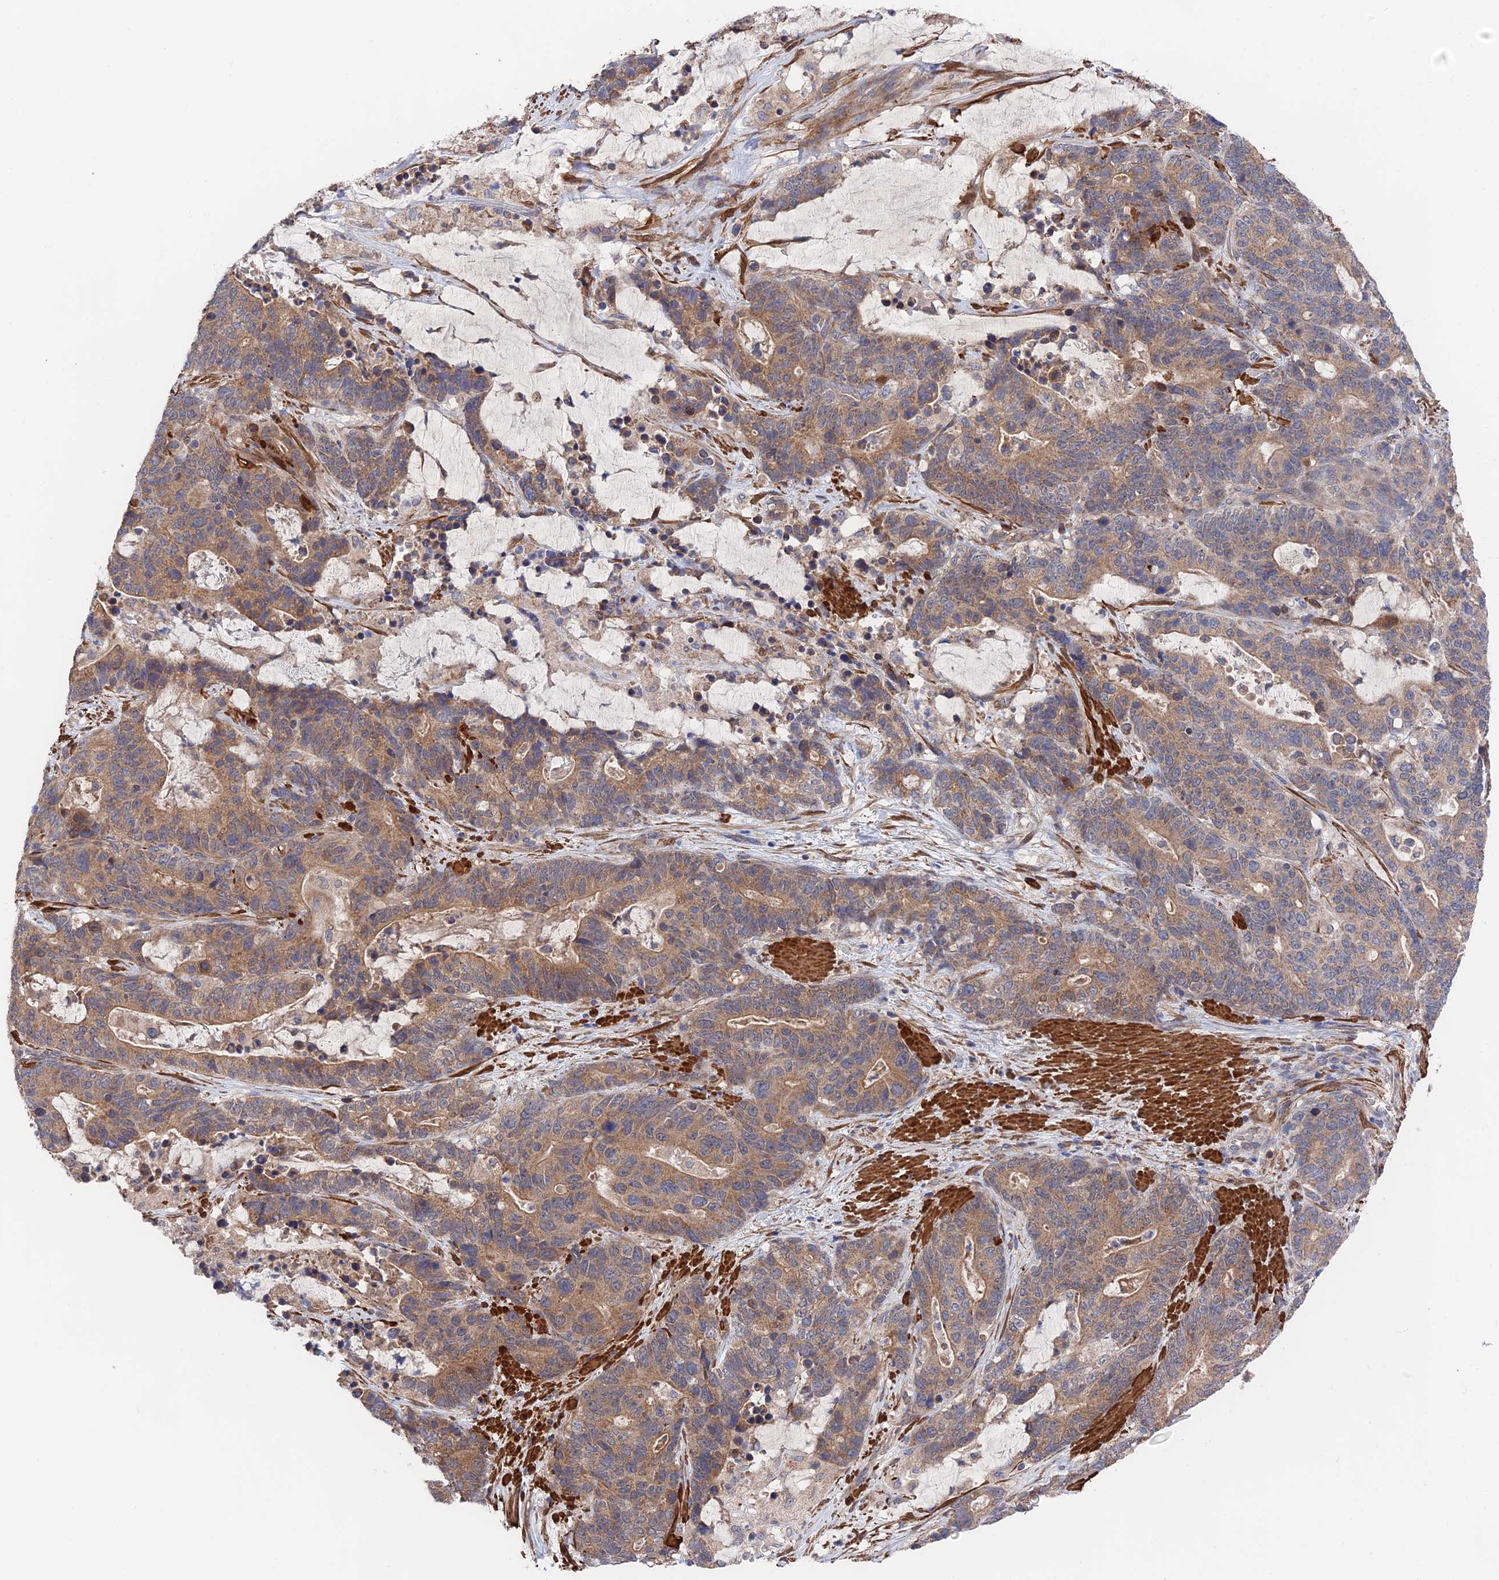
{"staining": {"intensity": "moderate", "quantity": ">75%", "location": "cytoplasmic/membranous"}, "tissue": "stomach cancer", "cell_type": "Tumor cells", "image_type": "cancer", "snomed": [{"axis": "morphology", "description": "Adenocarcinoma, NOS"}, {"axis": "topography", "description": "Stomach"}], "caption": "Immunohistochemical staining of stomach adenocarcinoma exhibits medium levels of moderate cytoplasmic/membranous protein expression in approximately >75% of tumor cells.", "gene": "ZNF320", "patient": {"sex": "female", "age": 76}}